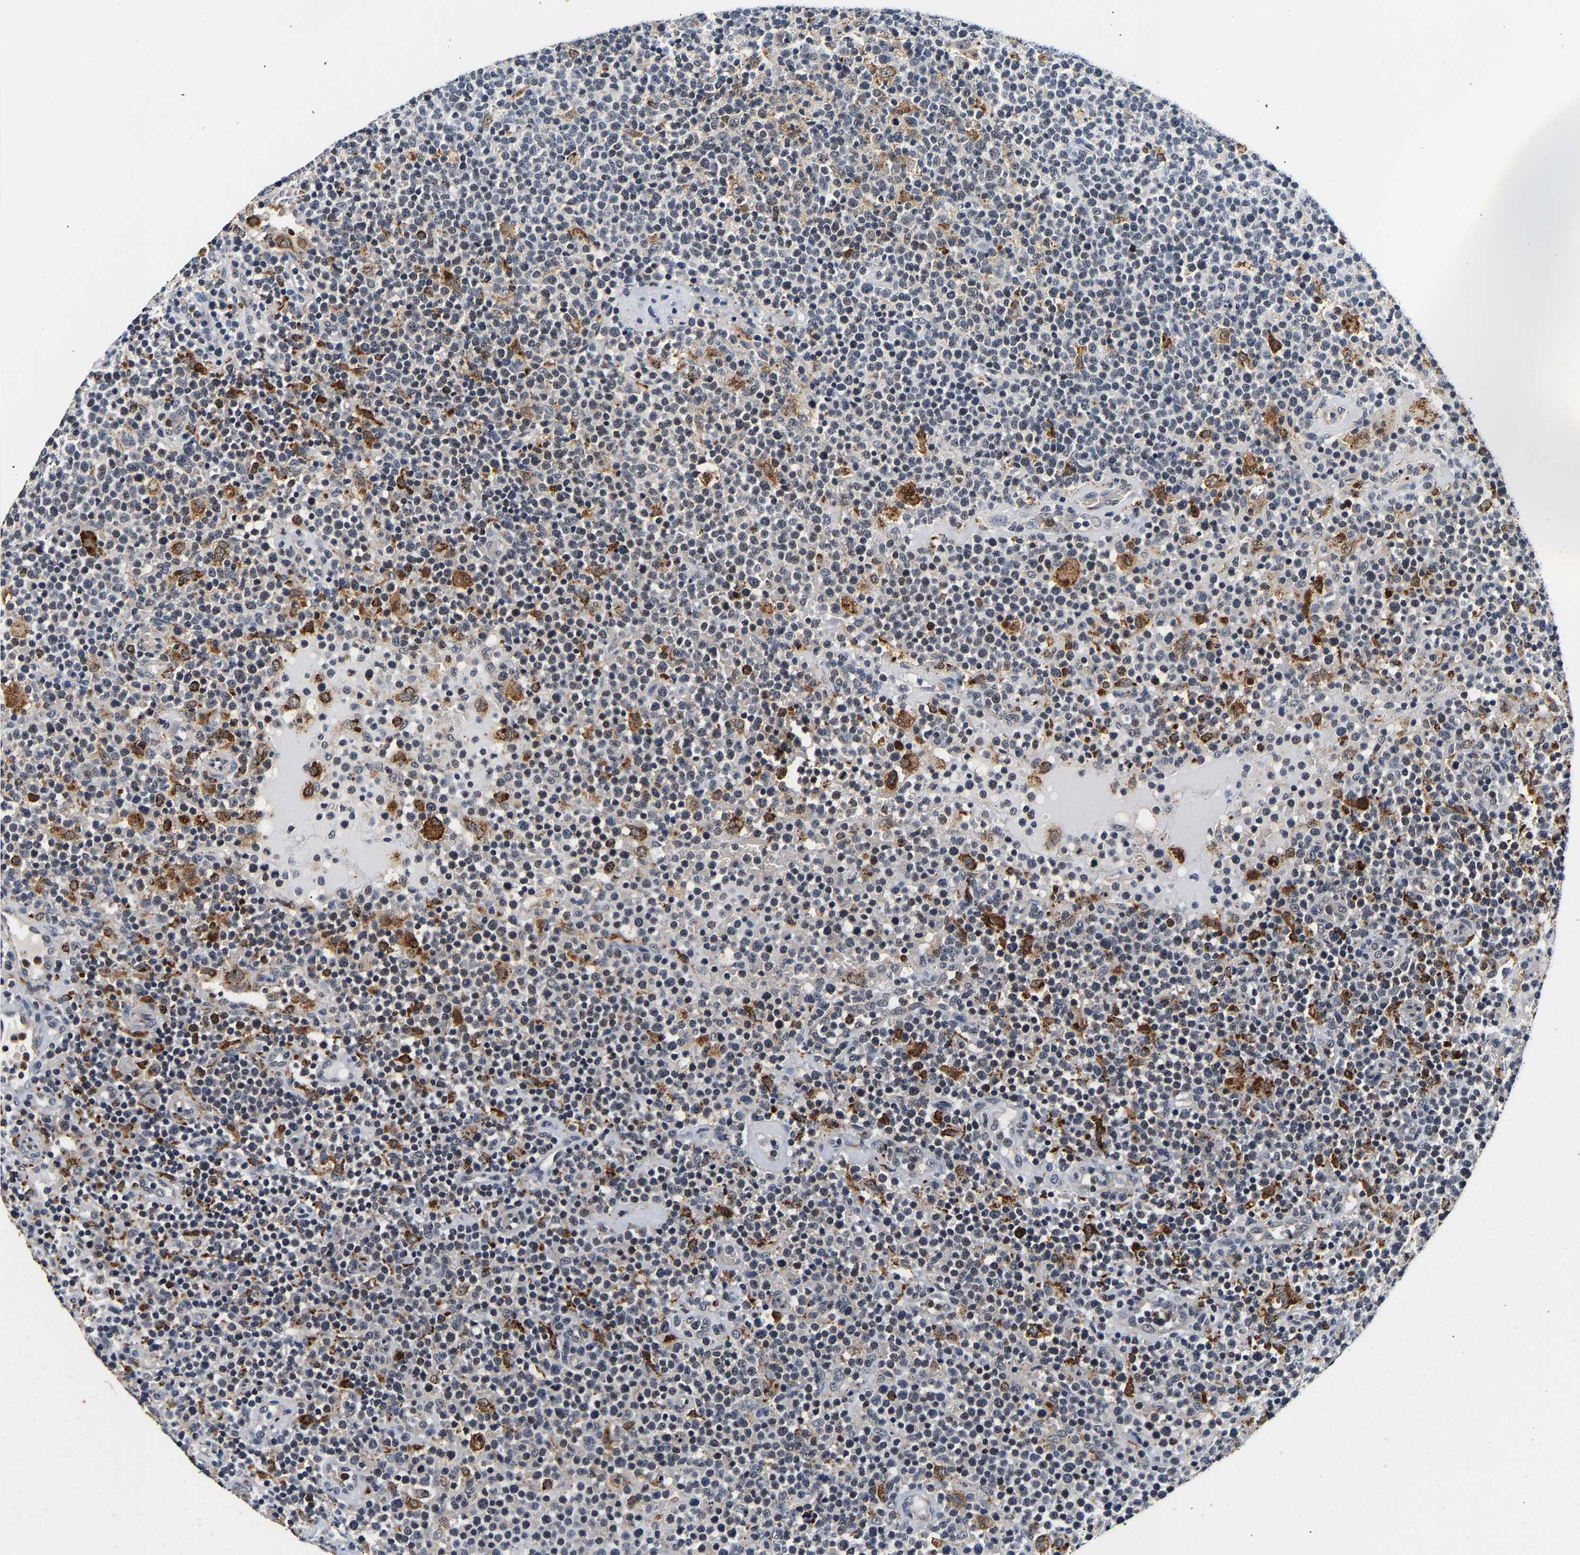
{"staining": {"intensity": "negative", "quantity": "none", "location": "none"}, "tissue": "lymphoma", "cell_type": "Tumor cells", "image_type": "cancer", "snomed": [{"axis": "morphology", "description": "Malignant lymphoma, non-Hodgkin's type, High grade"}, {"axis": "topography", "description": "Lymph node"}], "caption": "Immunohistochemistry image of neoplastic tissue: human lymphoma stained with DAB (3,3'-diaminobenzidine) shows no significant protein positivity in tumor cells.", "gene": "SMU1", "patient": {"sex": "male", "age": 61}}